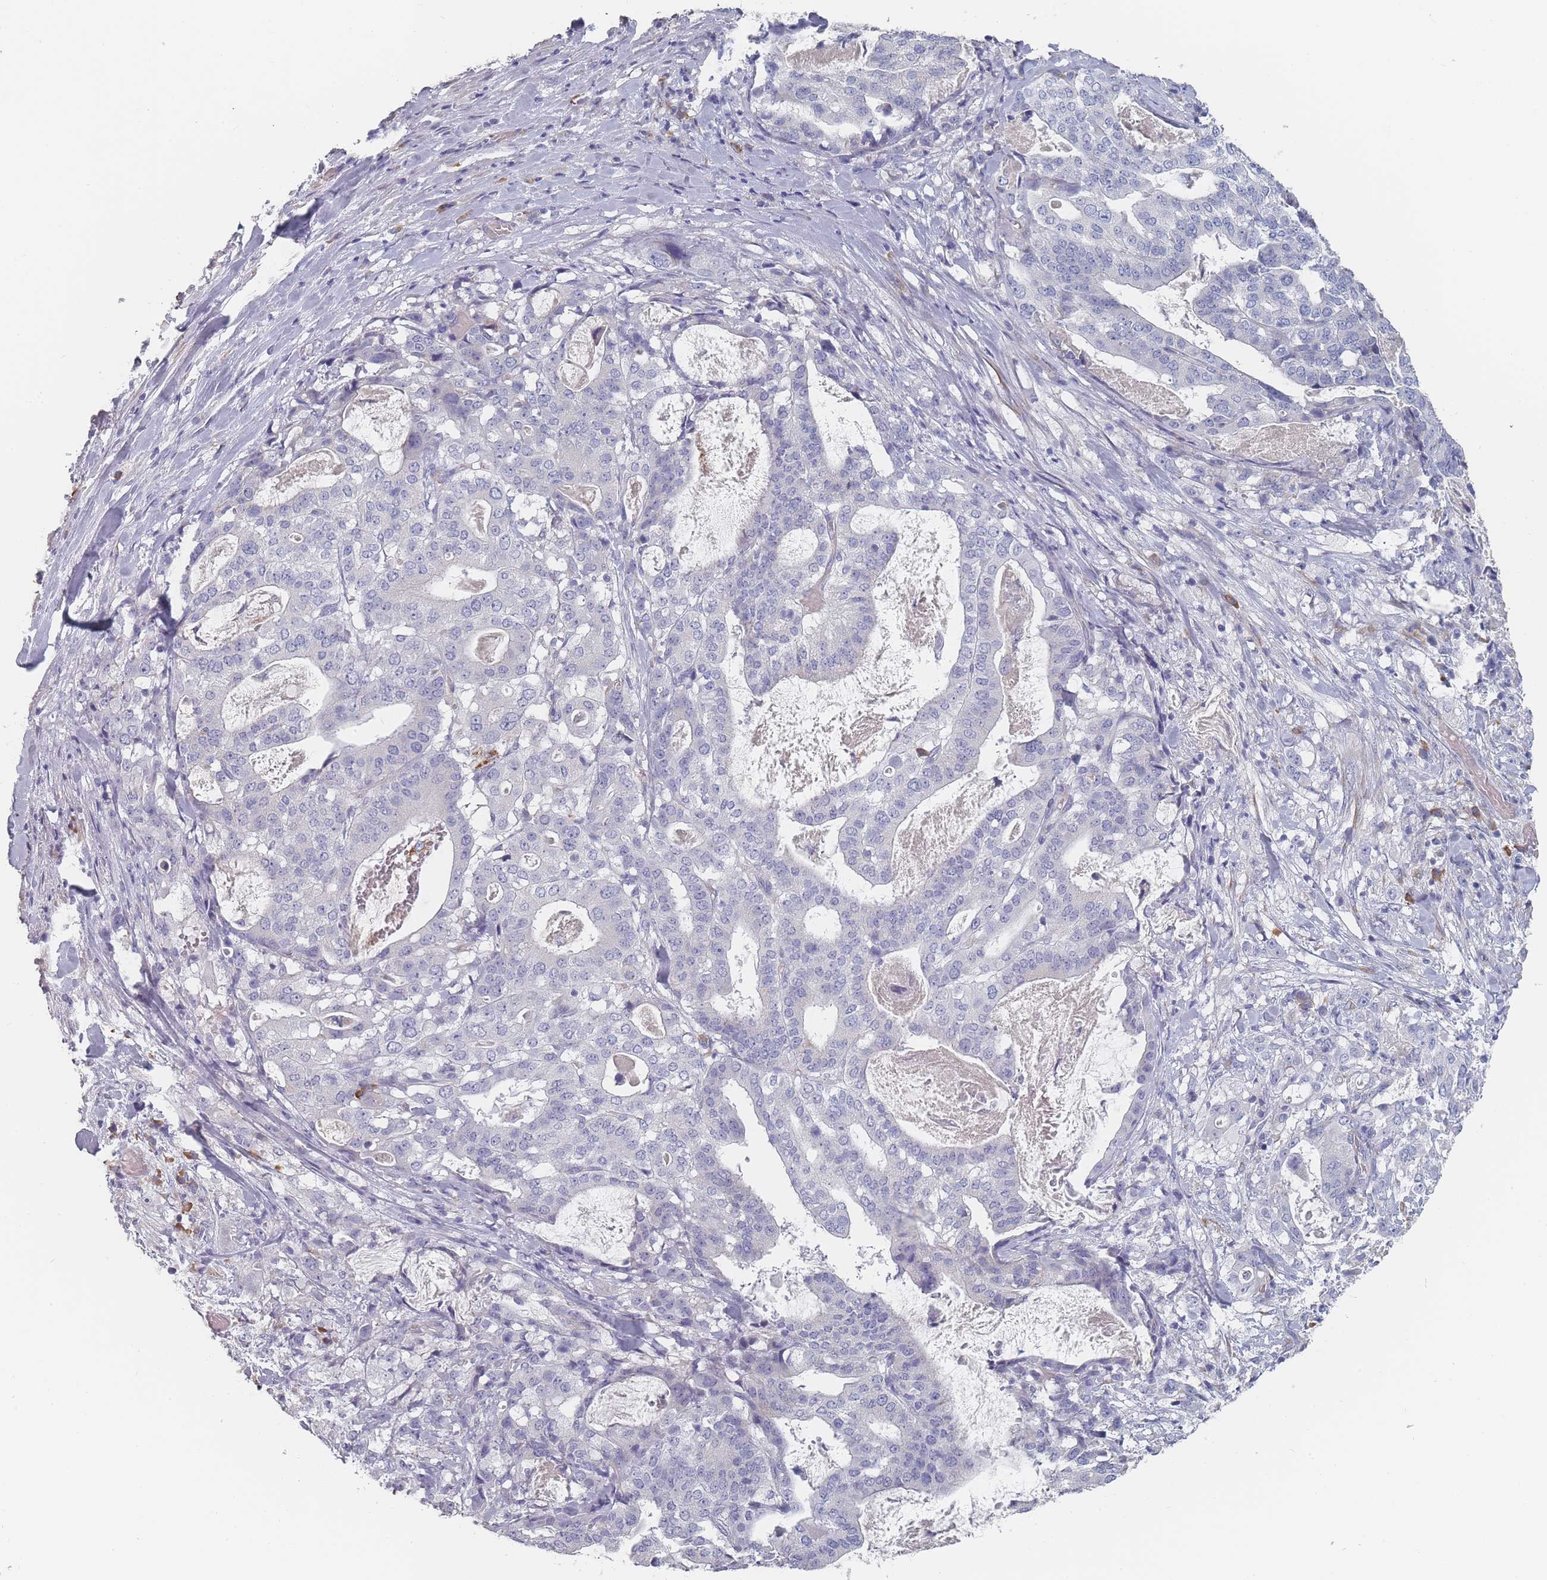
{"staining": {"intensity": "negative", "quantity": "none", "location": "none"}, "tissue": "stomach cancer", "cell_type": "Tumor cells", "image_type": "cancer", "snomed": [{"axis": "morphology", "description": "Adenocarcinoma, NOS"}, {"axis": "topography", "description": "Stomach"}], "caption": "There is no significant staining in tumor cells of stomach cancer. (DAB IHC visualized using brightfield microscopy, high magnification).", "gene": "SLC35E4", "patient": {"sex": "male", "age": 48}}